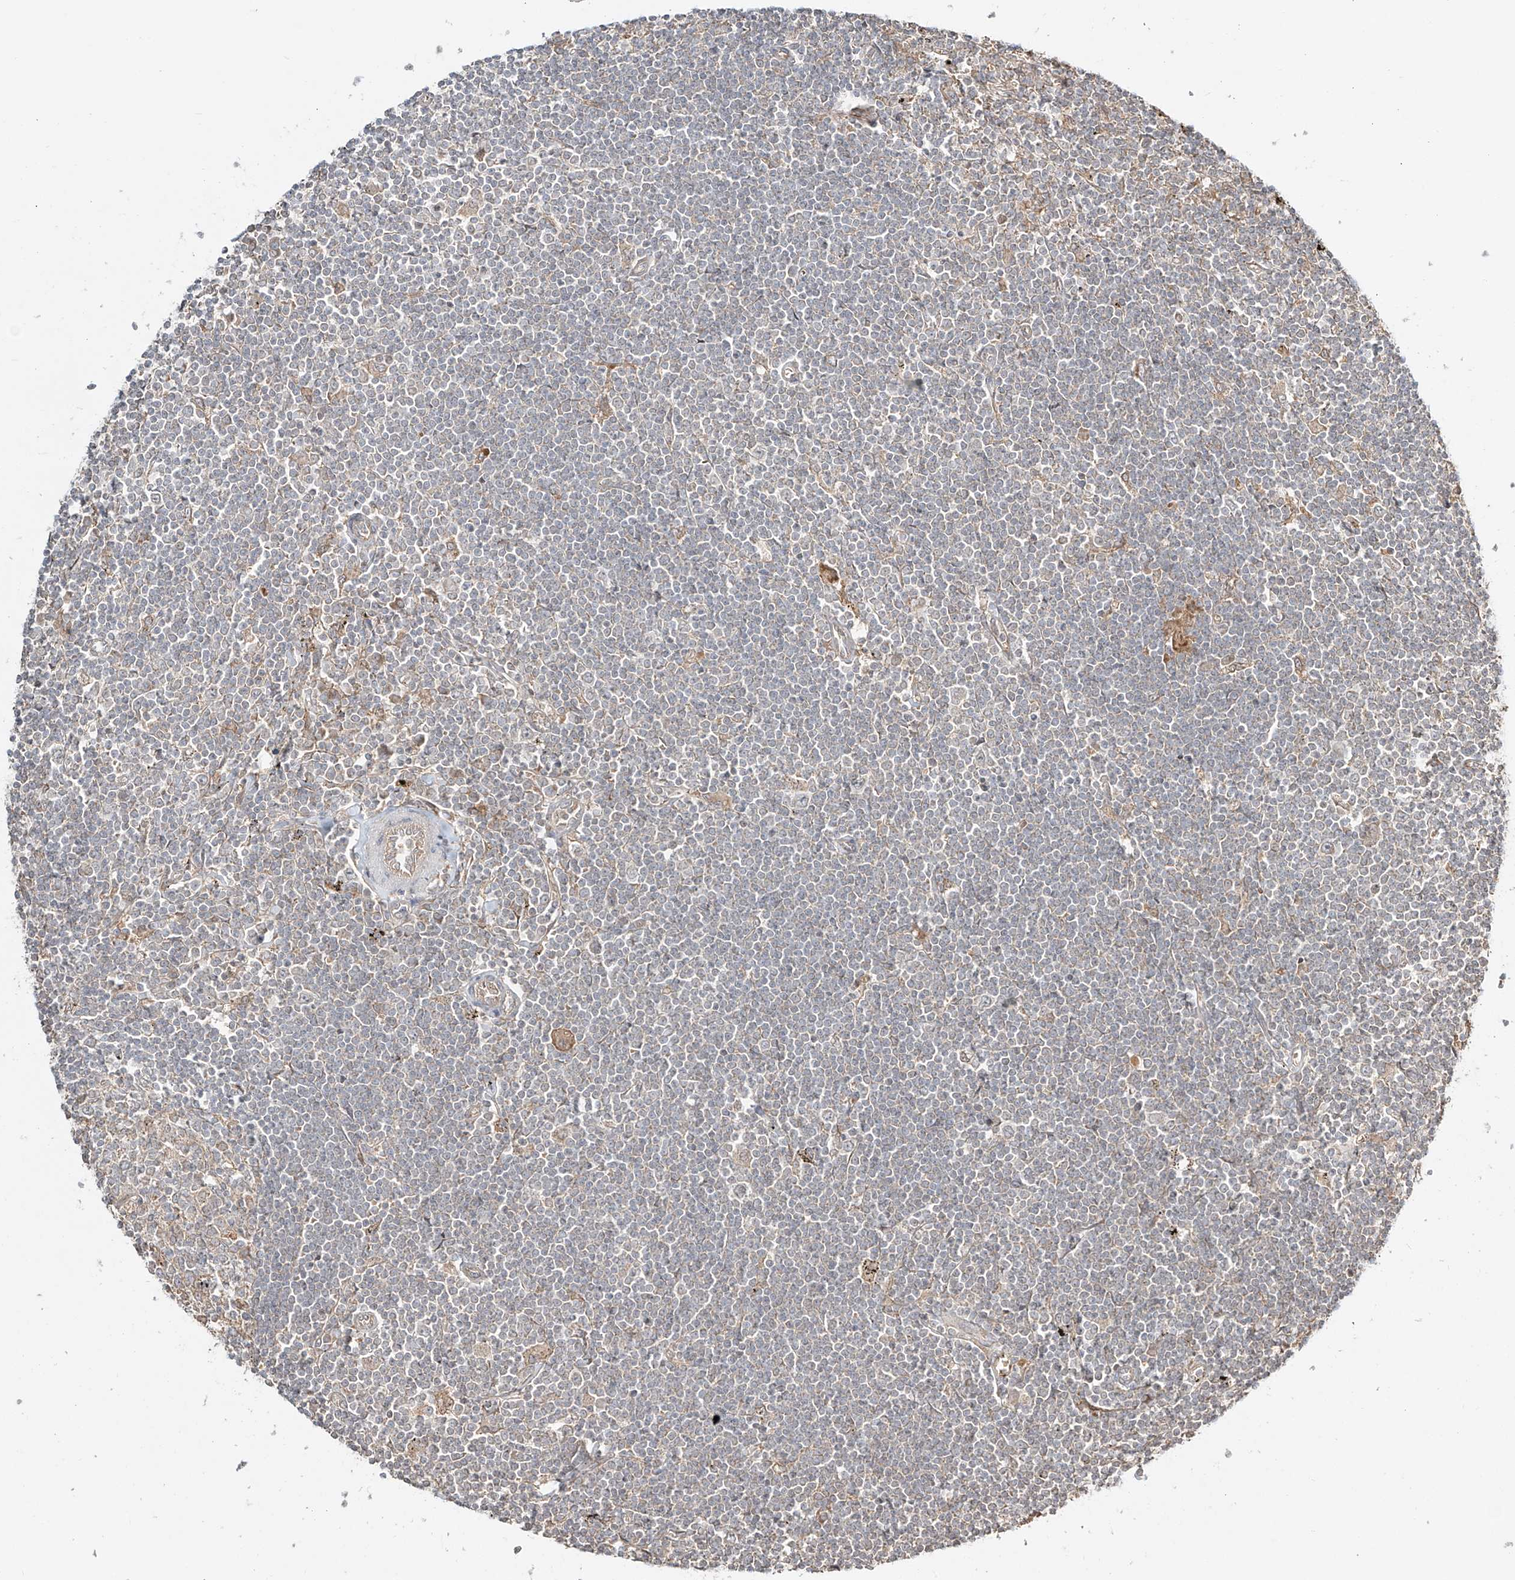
{"staining": {"intensity": "weak", "quantity": "<25%", "location": "cytoplasmic/membranous"}, "tissue": "lymphoma", "cell_type": "Tumor cells", "image_type": "cancer", "snomed": [{"axis": "morphology", "description": "Malignant lymphoma, non-Hodgkin's type, Low grade"}, {"axis": "topography", "description": "Spleen"}], "caption": "This histopathology image is of low-grade malignant lymphoma, non-Hodgkin's type stained with immunohistochemistry to label a protein in brown with the nuclei are counter-stained blue. There is no staining in tumor cells.", "gene": "ERO1A", "patient": {"sex": "male", "age": 76}}